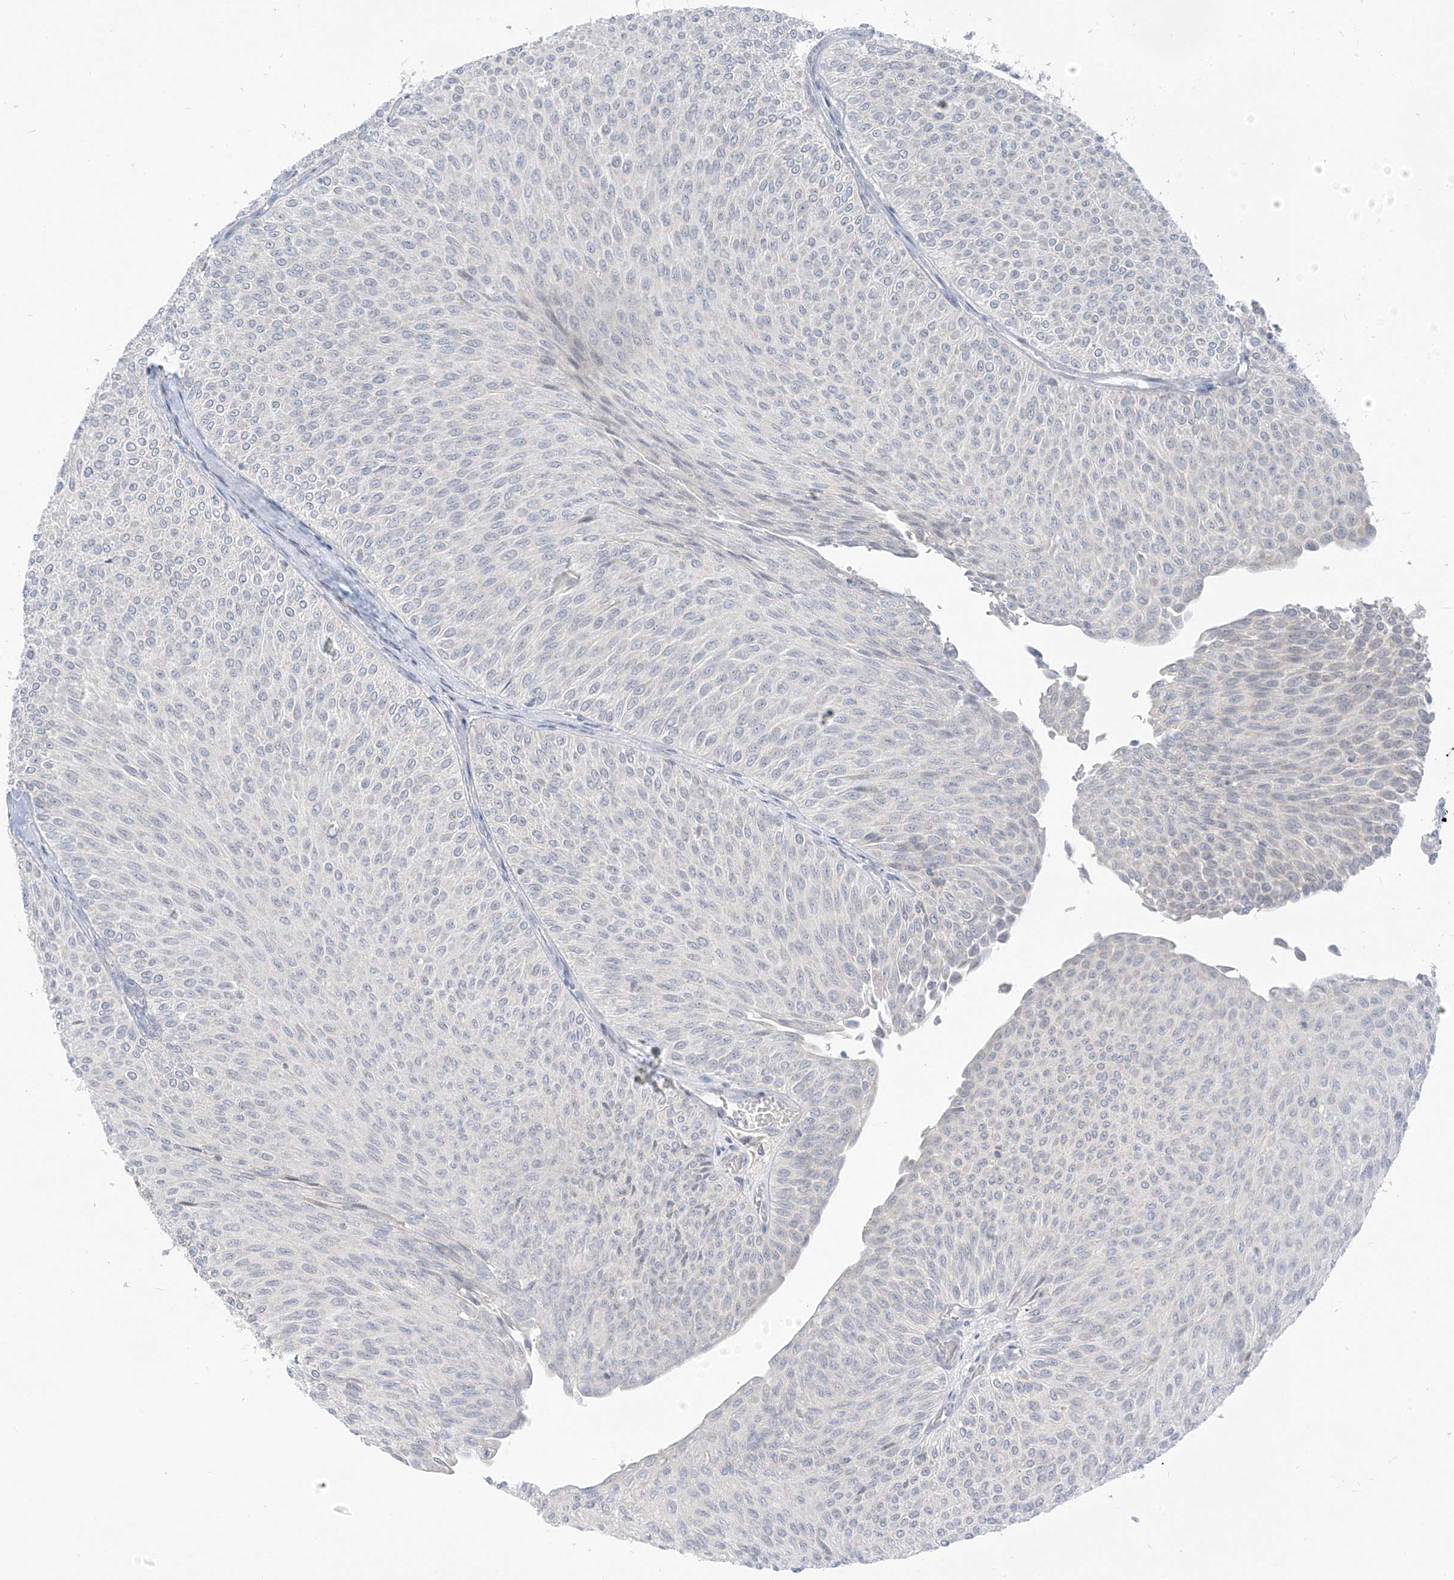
{"staining": {"intensity": "negative", "quantity": "none", "location": "none"}, "tissue": "urothelial cancer", "cell_type": "Tumor cells", "image_type": "cancer", "snomed": [{"axis": "morphology", "description": "Urothelial carcinoma, Low grade"}, {"axis": "topography", "description": "Urinary bladder"}], "caption": "DAB immunohistochemical staining of urothelial cancer exhibits no significant staining in tumor cells.", "gene": "C2orf42", "patient": {"sex": "male", "age": 78}}